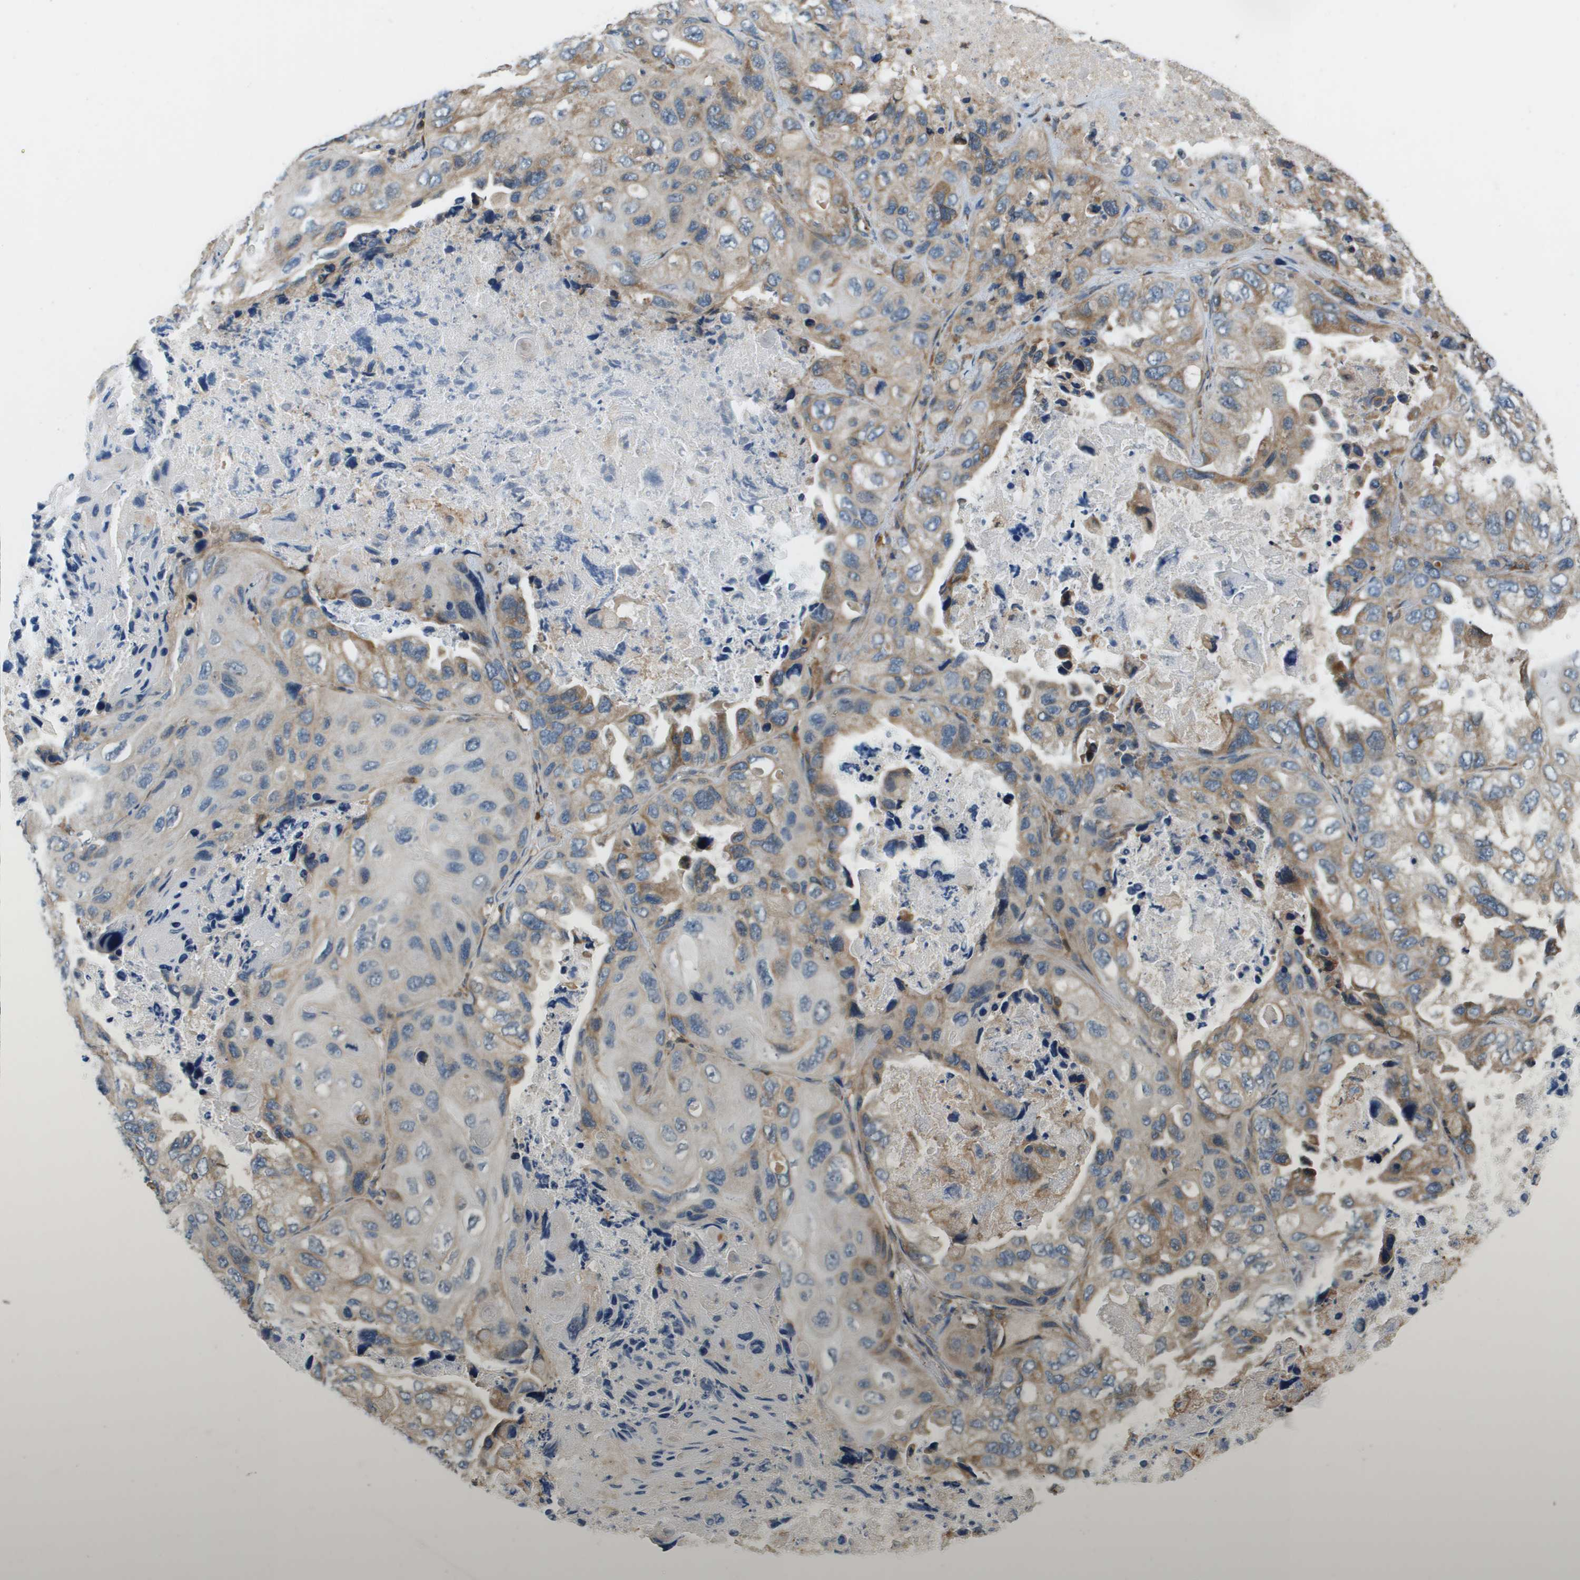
{"staining": {"intensity": "weak", "quantity": ">75%", "location": "cytoplasmic/membranous"}, "tissue": "lung cancer", "cell_type": "Tumor cells", "image_type": "cancer", "snomed": [{"axis": "morphology", "description": "Squamous cell carcinoma, NOS"}, {"axis": "topography", "description": "Lung"}], "caption": "Weak cytoplasmic/membranous protein positivity is present in approximately >75% of tumor cells in lung cancer.", "gene": "SAMSN1", "patient": {"sex": "female", "age": 73}}